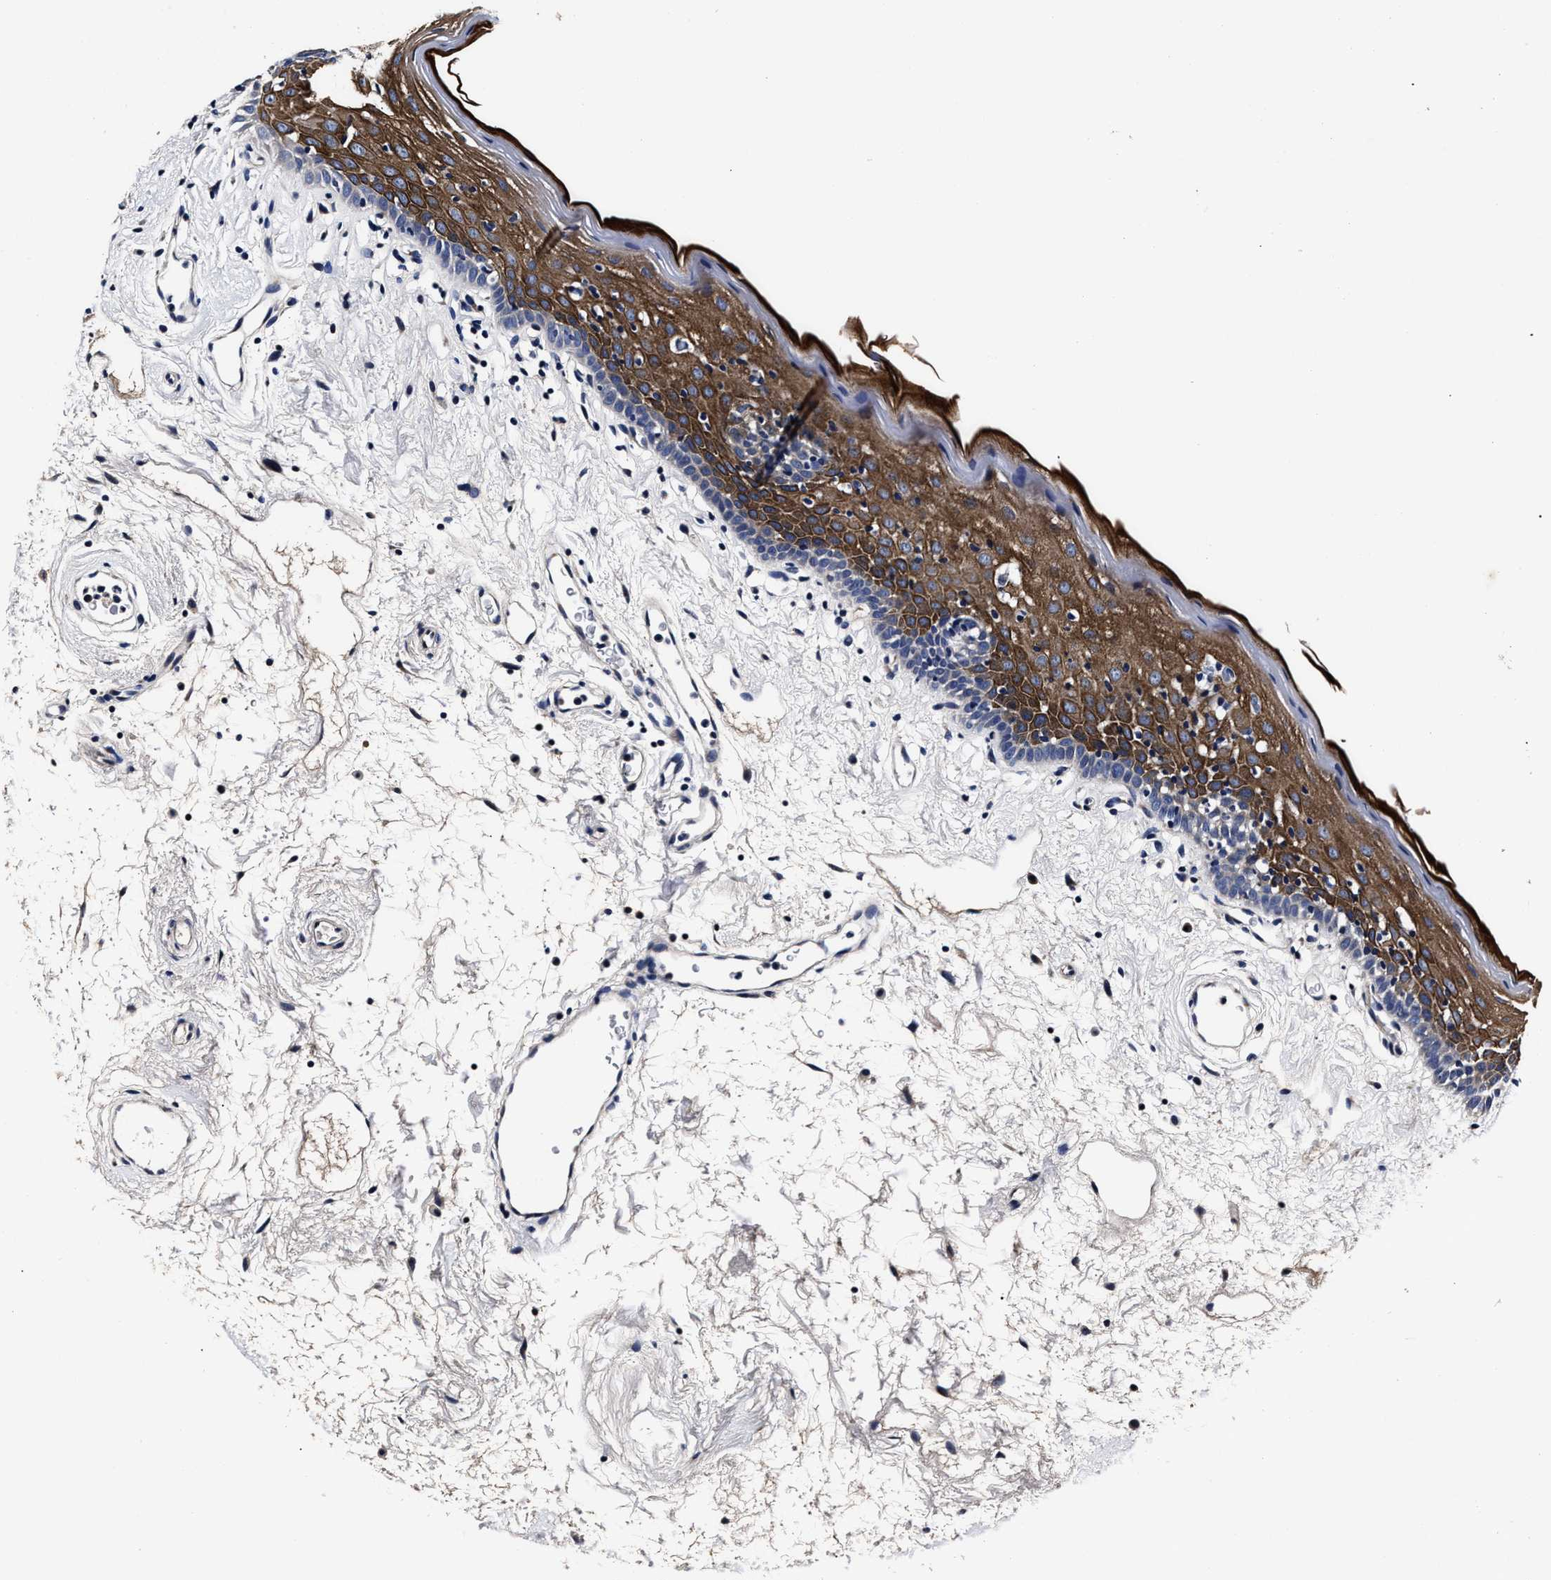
{"staining": {"intensity": "moderate", "quantity": "25%-75%", "location": "cytoplasmic/membranous"}, "tissue": "oral mucosa", "cell_type": "Squamous epithelial cells", "image_type": "normal", "snomed": [{"axis": "morphology", "description": "Normal tissue, NOS"}, {"axis": "topography", "description": "Oral tissue"}], "caption": "The immunohistochemical stain highlights moderate cytoplasmic/membranous positivity in squamous epithelial cells of unremarkable oral mucosa. (brown staining indicates protein expression, while blue staining denotes nuclei).", "gene": "OLFML2A", "patient": {"sex": "male", "age": 66}}